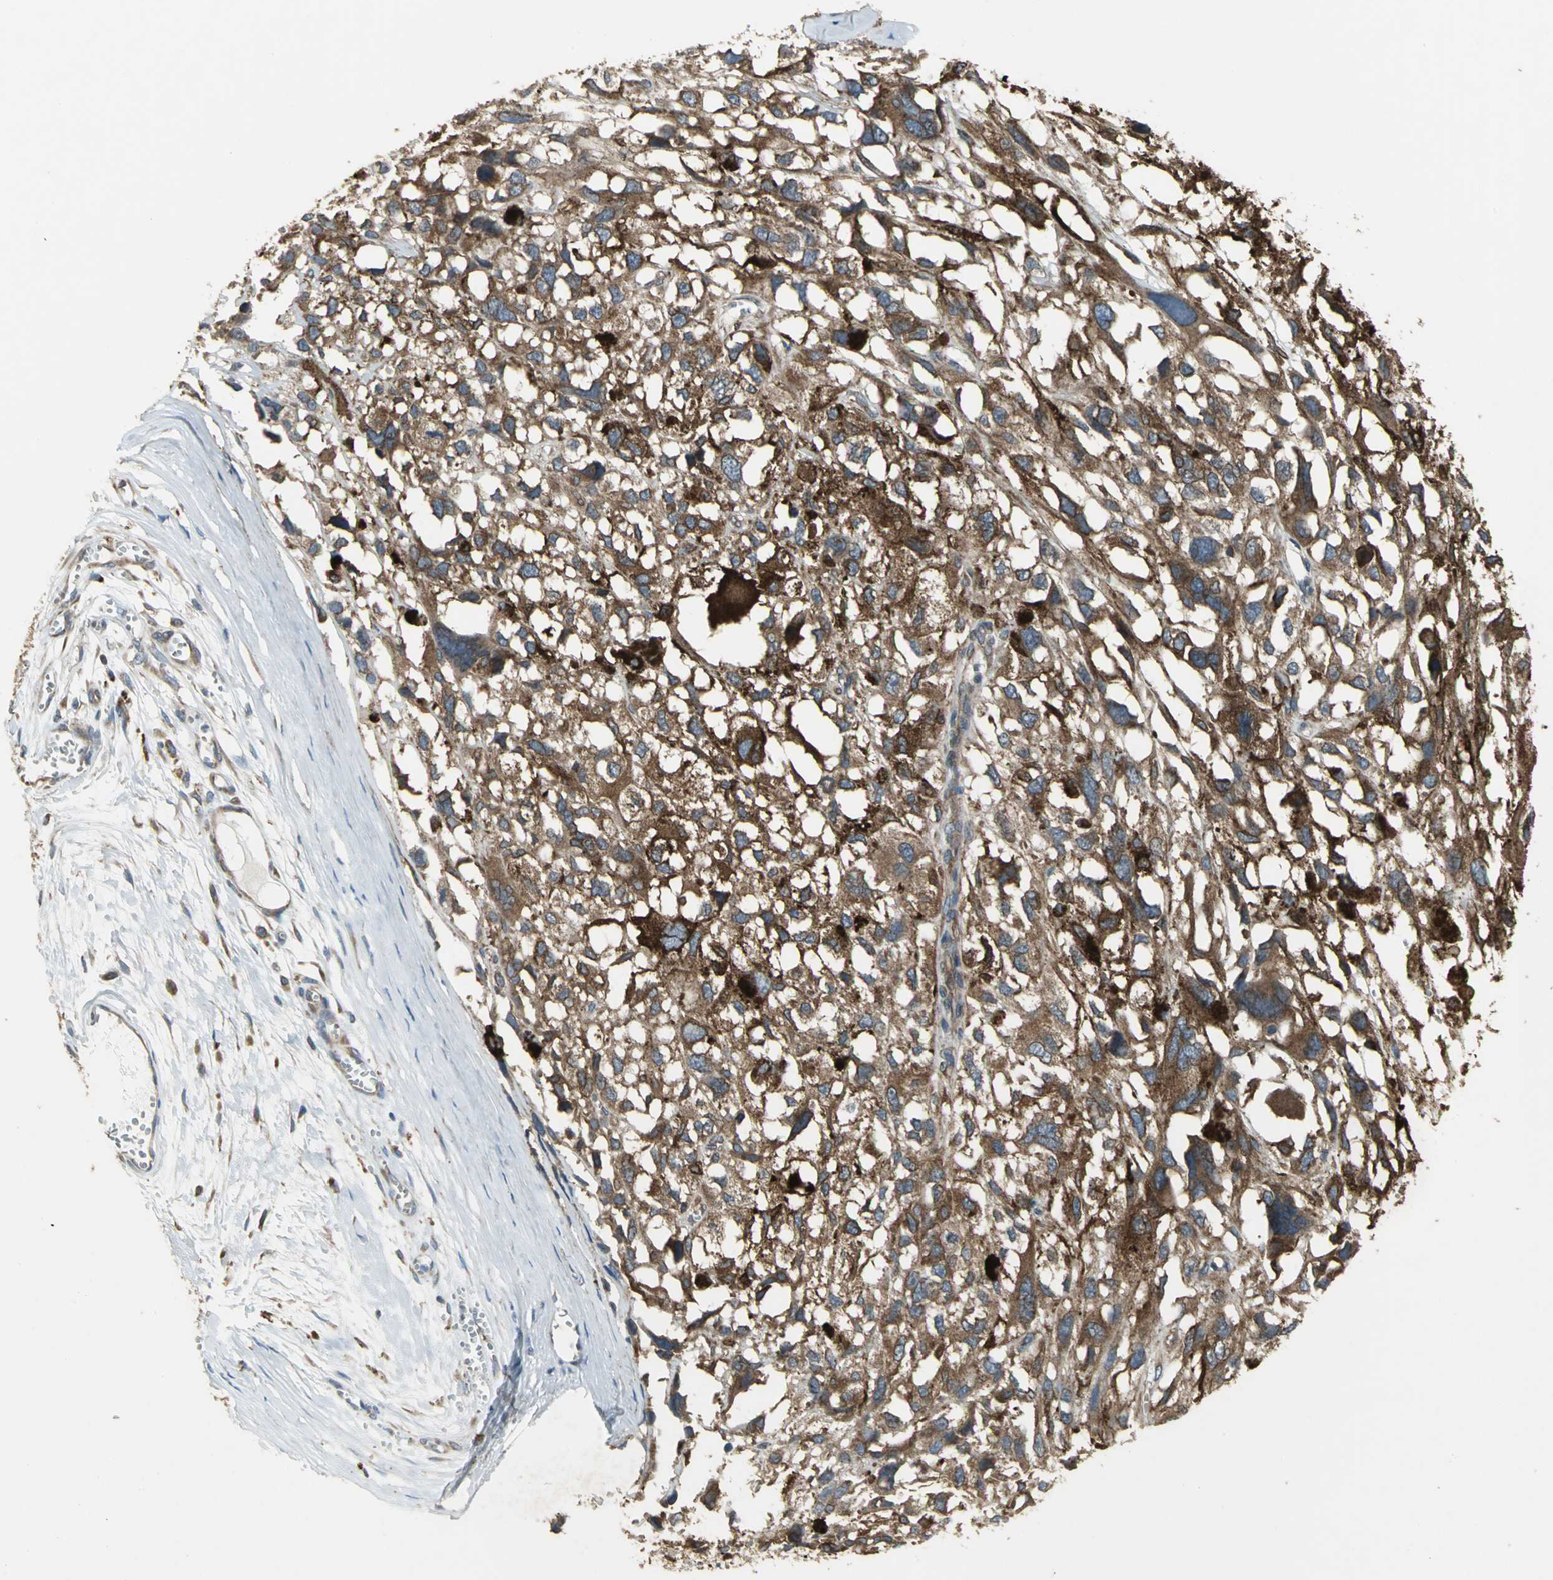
{"staining": {"intensity": "strong", "quantity": ">75%", "location": "cytoplasmic/membranous"}, "tissue": "melanoma", "cell_type": "Tumor cells", "image_type": "cancer", "snomed": [{"axis": "morphology", "description": "Malignant melanoma, Metastatic site"}, {"axis": "topography", "description": "Lymph node"}], "caption": "Melanoma stained with a protein marker displays strong staining in tumor cells.", "gene": "SYVN1", "patient": {"sex": "male", "age": 59}}